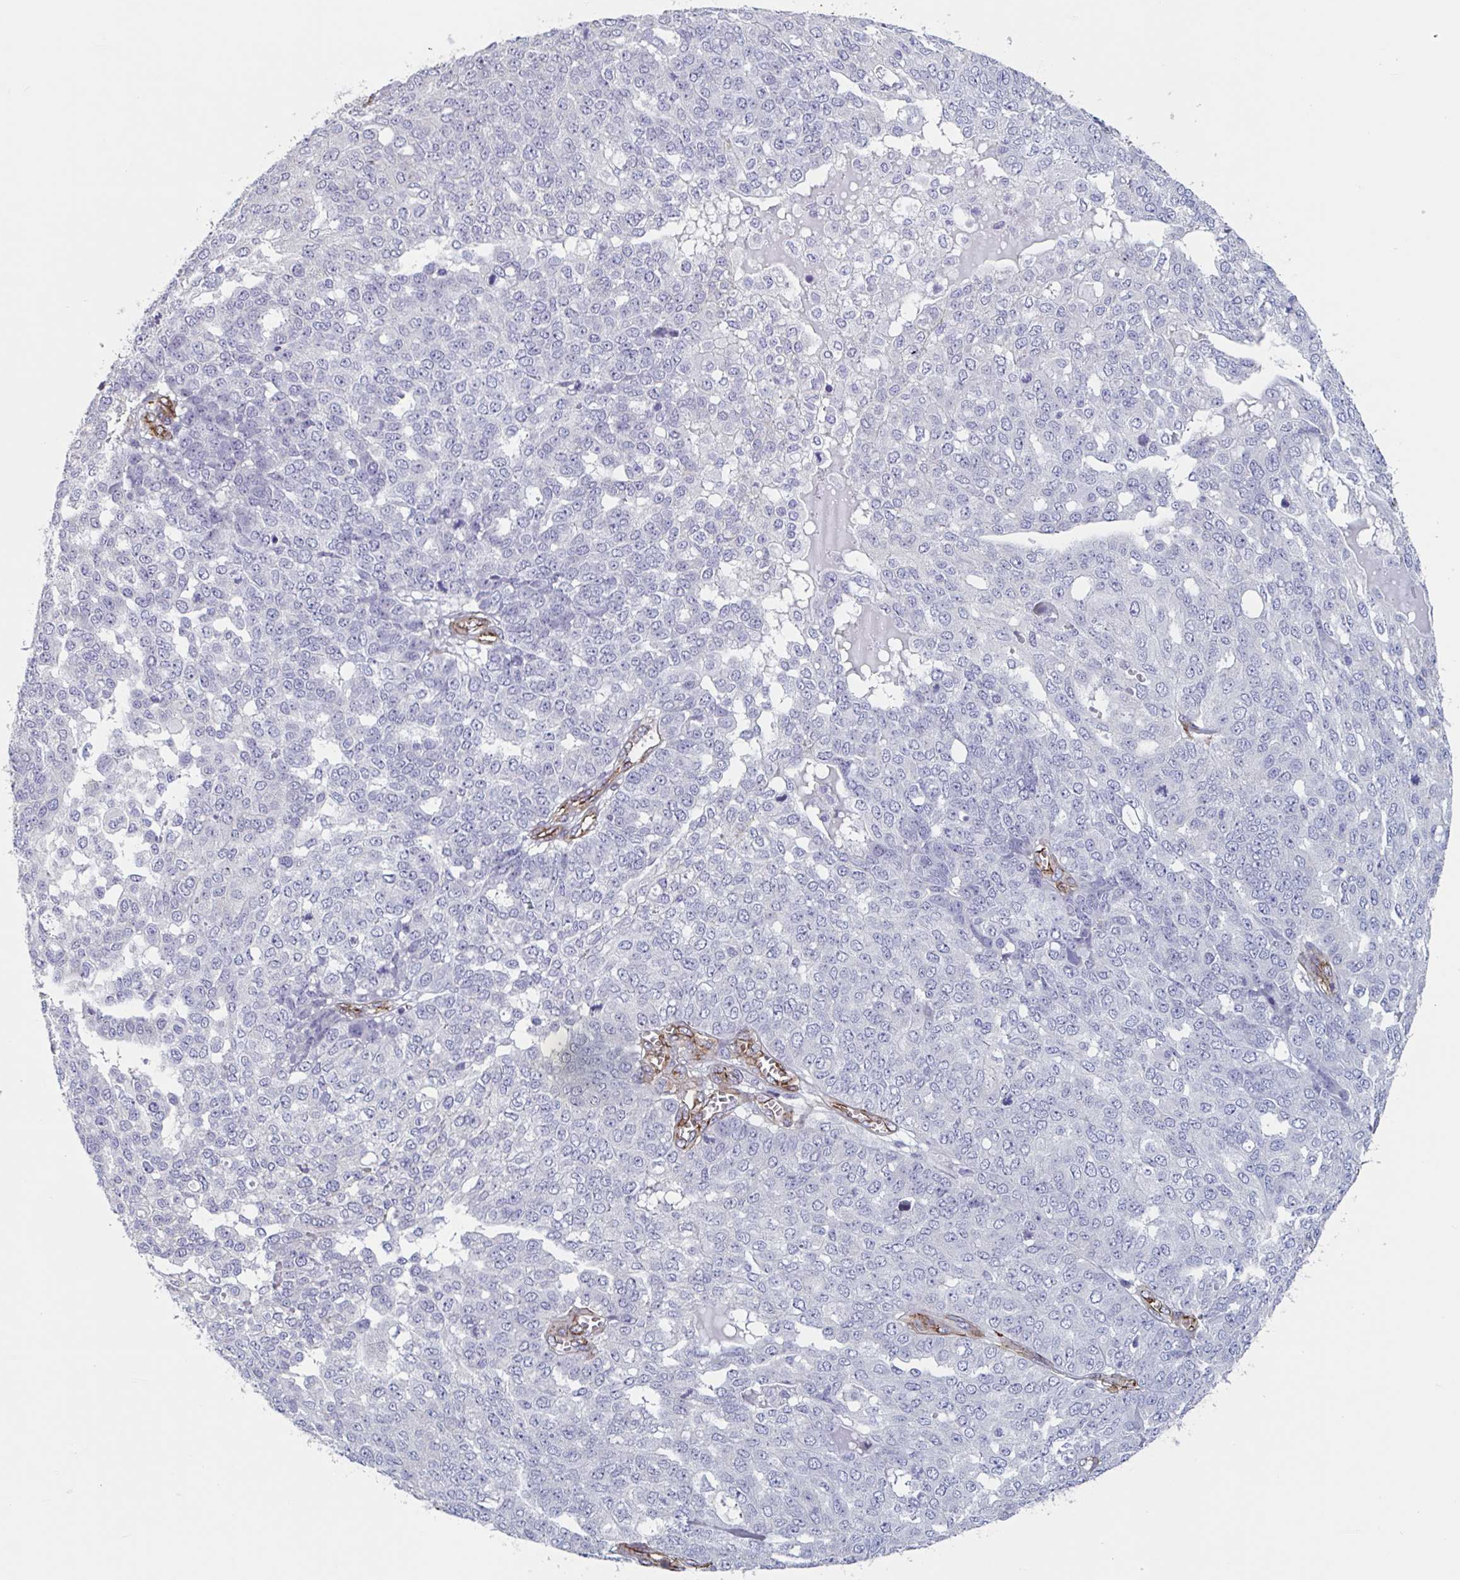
{"staining": {"intensity": "negative", "quantity": "none", "location": "none"}, "tissue": "ovarian cancer", "cell_type": "Tumor cells", "image_type": "cancer", "snomed": [{"axis": "morphology", "description": "Cystadenocarcinoma, serous, NOS"}, {"axis": "topography", "description": "Soft tissue"}, {"axis": "topography", "description": "Ovary"}], "caption": "Immunohistochemistry (IHC) of human ovarian serous cystadenocarcinoma shows no positivity in tumor cells.", "gene": "CITED4", "patient": {"sex": "female", "age": 57}}